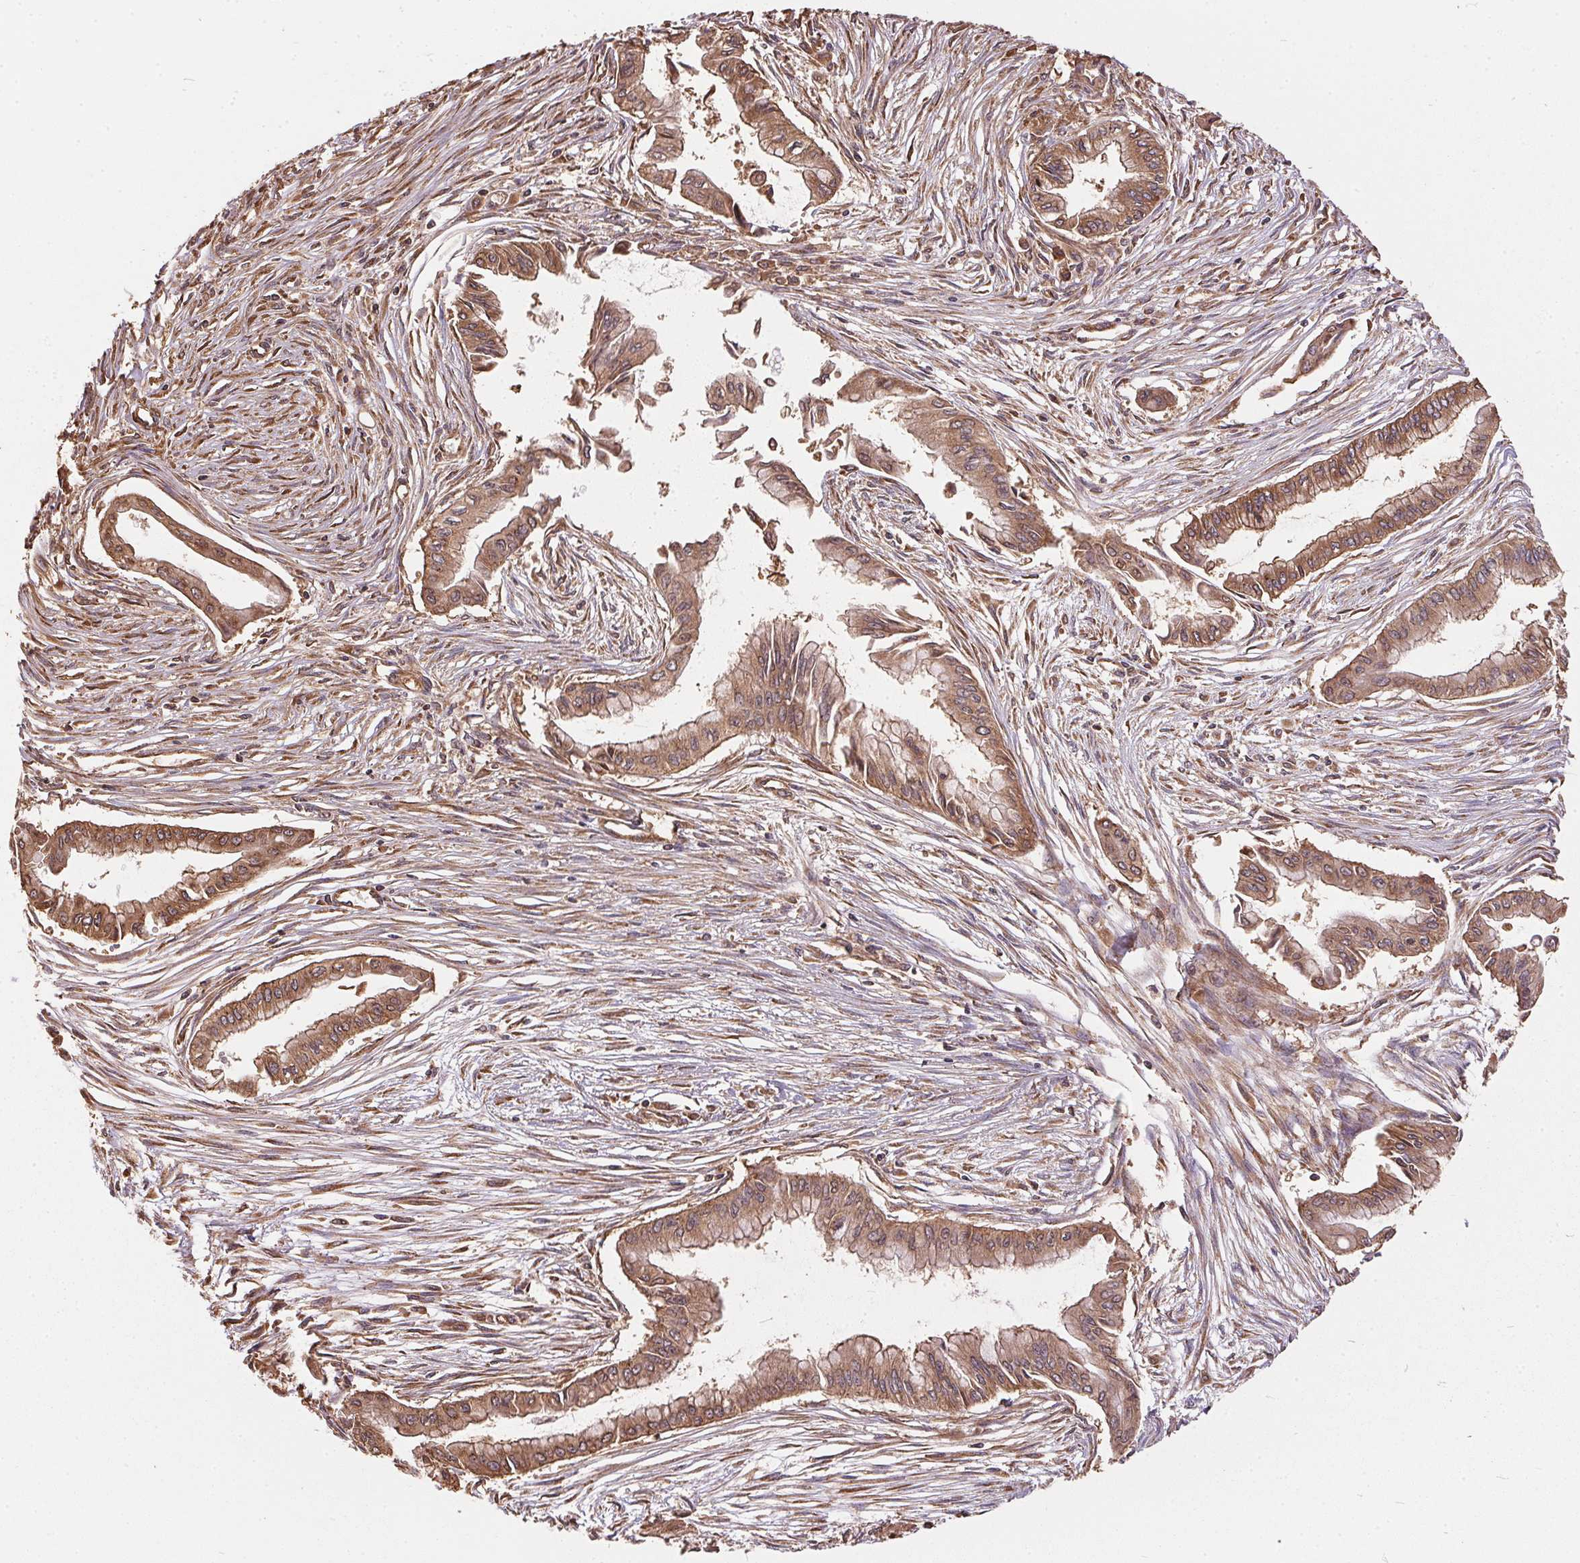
{"staining": {"intensity": "strong", "quantity": ">75%", "location": "cytoplasmic/membranous"}, "tissue": "pancreatic cancer", "cell_type": "Tumor cells", "image_type": "cancer", "snomed": [{"axis": "morphology", "description": "Adenocarcinoma, NOS"}, {"axis": "topography", "description": "Pancreas"}], "caption": "Pancreatic adenocarcinoma was stained to show a protein in brown. There is high levels of strong cytoplasmic/membranous staining in about >75% of tumor cells.", "gene": "EIF2S1", "patient": {"sex": "female", "age": 68}}